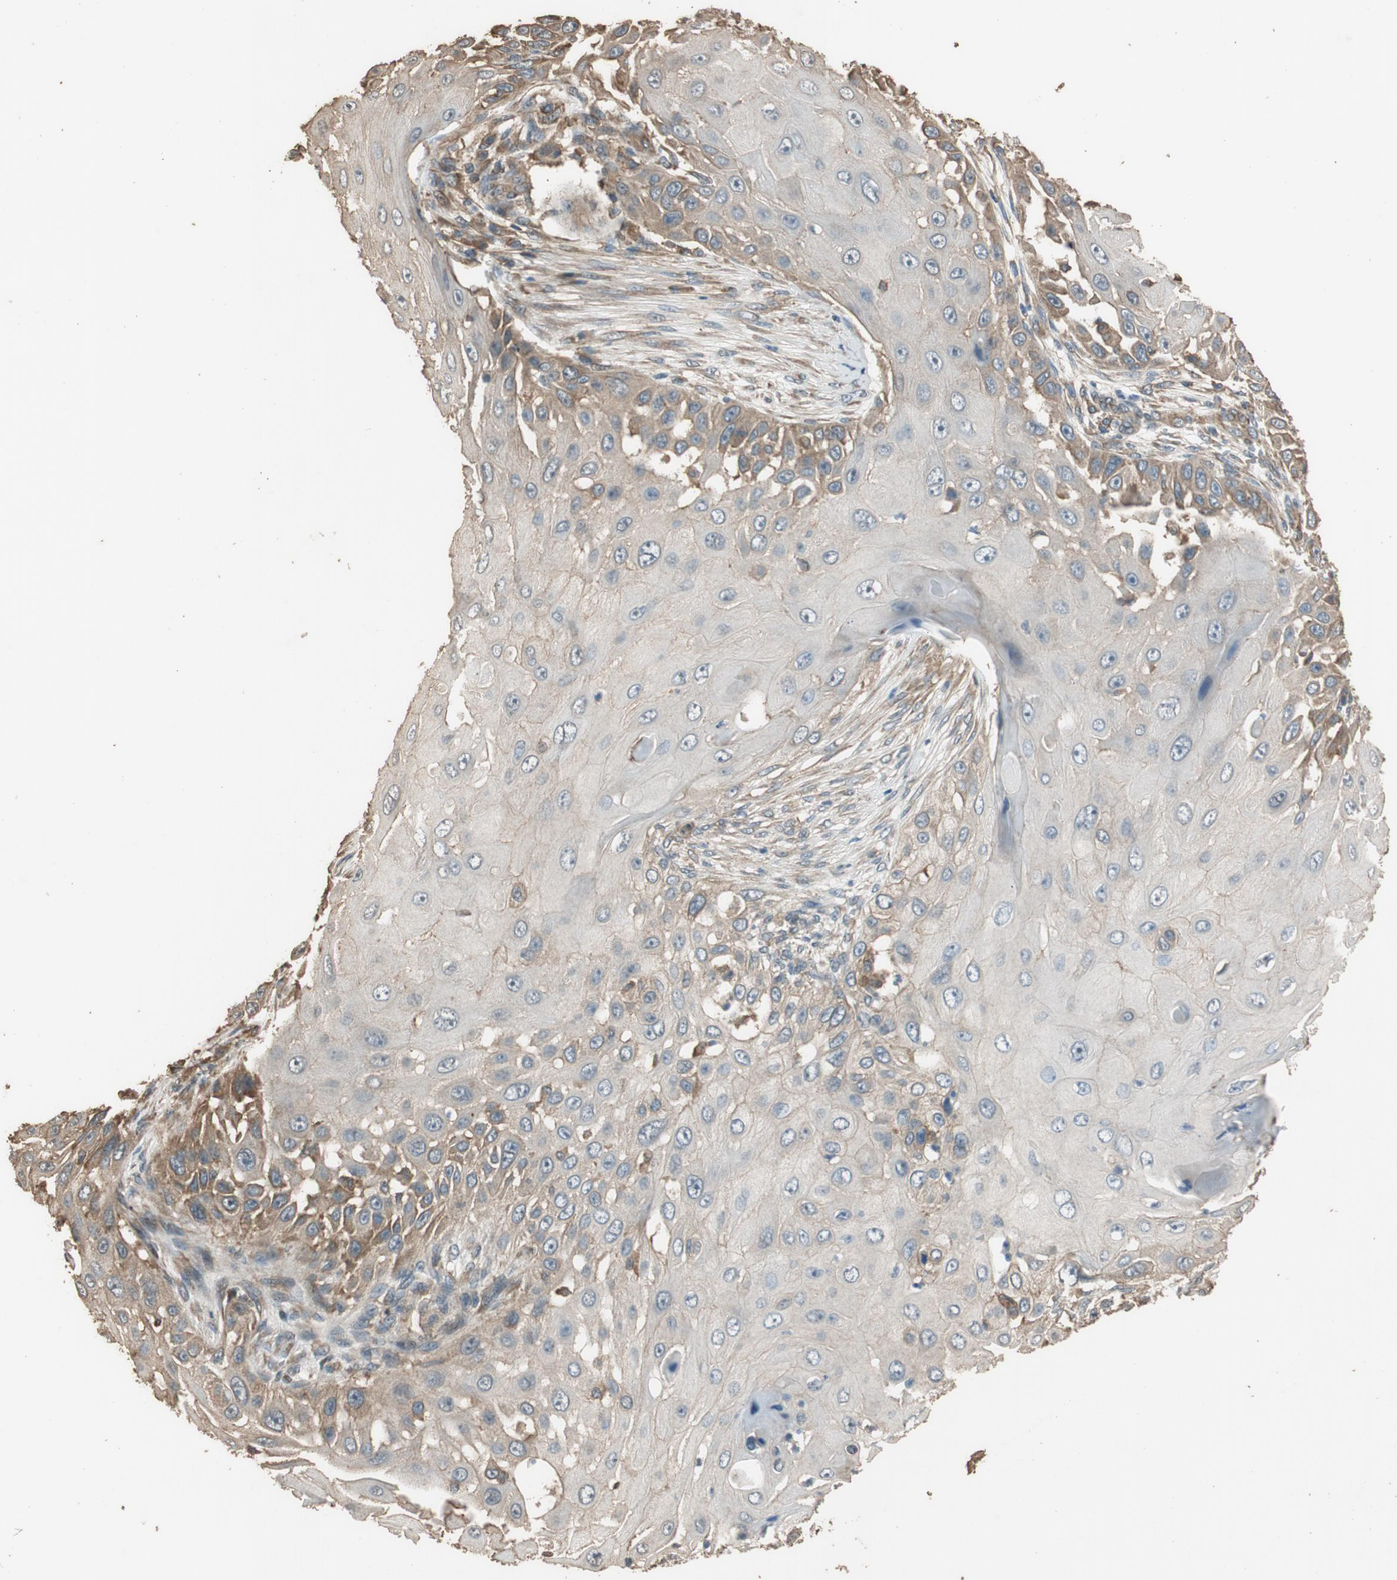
{"staining": {"intensity": "moderate", "quantity": "25%-75%", "location": "cytoplasmic/membranous"}, "tissue": "skin cancer", "cell_type": "Tumor cells", "image_type": "cancer", "snomed": [{"axis": "morphology", "description": "Squamous cell carcinoma, NOS"}, {"axis": "topography", "description": "Skin"}], "caption": "Moderate cytoplasmic/membranous protein expression is appreciated in approximately 25%-75% of tumor cells in skin cancer. (DAB IHC, brown staining for protein, blue staining for nuclei).", "gene": "MST1R", "patient": {"sex": "female", "age": 44}}